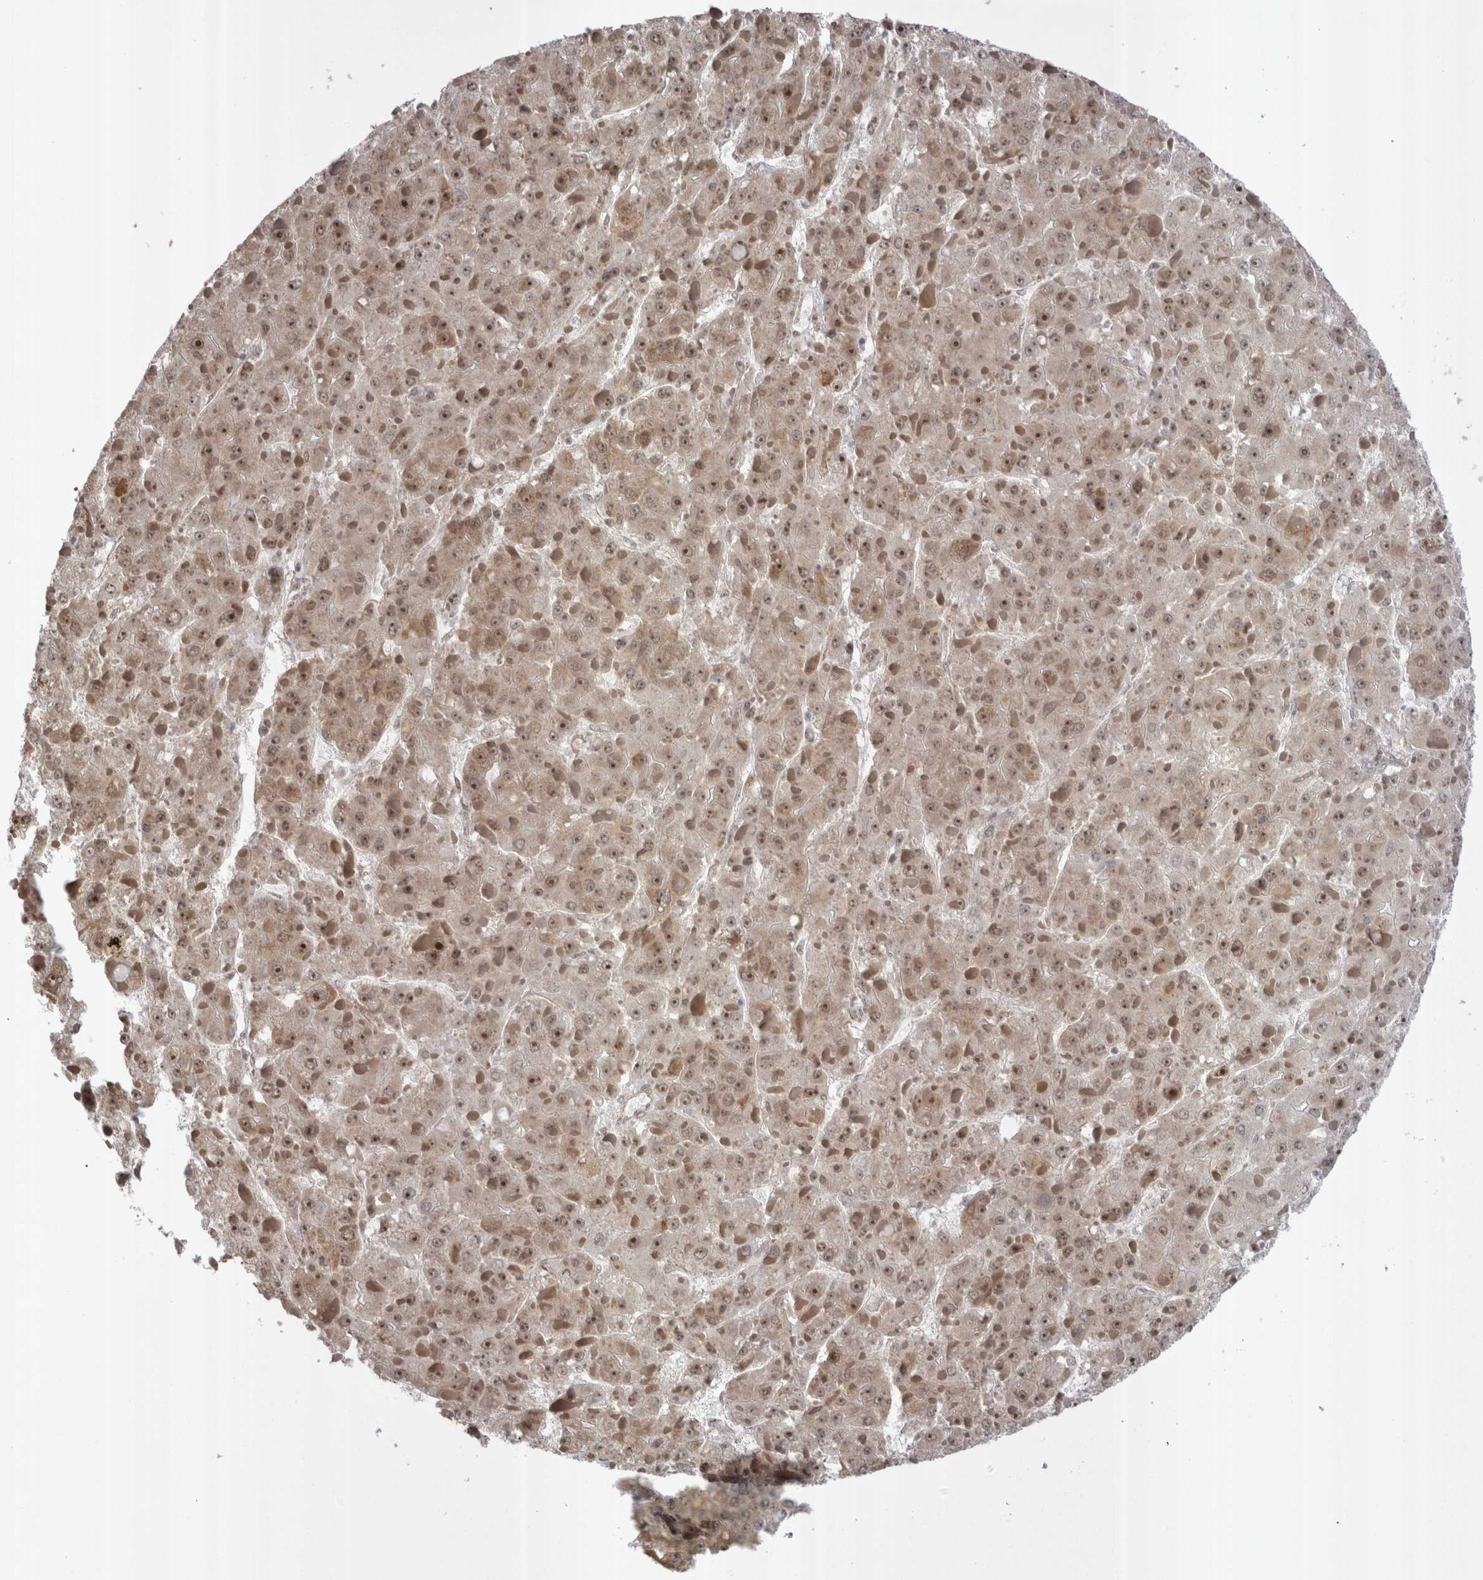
{"staining": {"intensity": "moderate", "quantity": ">75%", "location": "cytoplasmic/membranous,nuclear"}, "tissue": "liver cancer", "cell_type": "Tumor cells", "image_type": "cancer", "snomed": [{"axis": "morphology", "description": "Carcinoma, Hepatocellular, NOS"}, {"axis": "topography", "description": "Liver"}], "caption": "Liver cancer tissue displays moderate cytoplasmic/membranous and nuclear positivity in approximately >75% of tumor cells, visualized by immunohistochemistry. Nuclei are stained in blue.", "gene": "EXOSC4", "patient": {"sex": "female", "age": 73}}